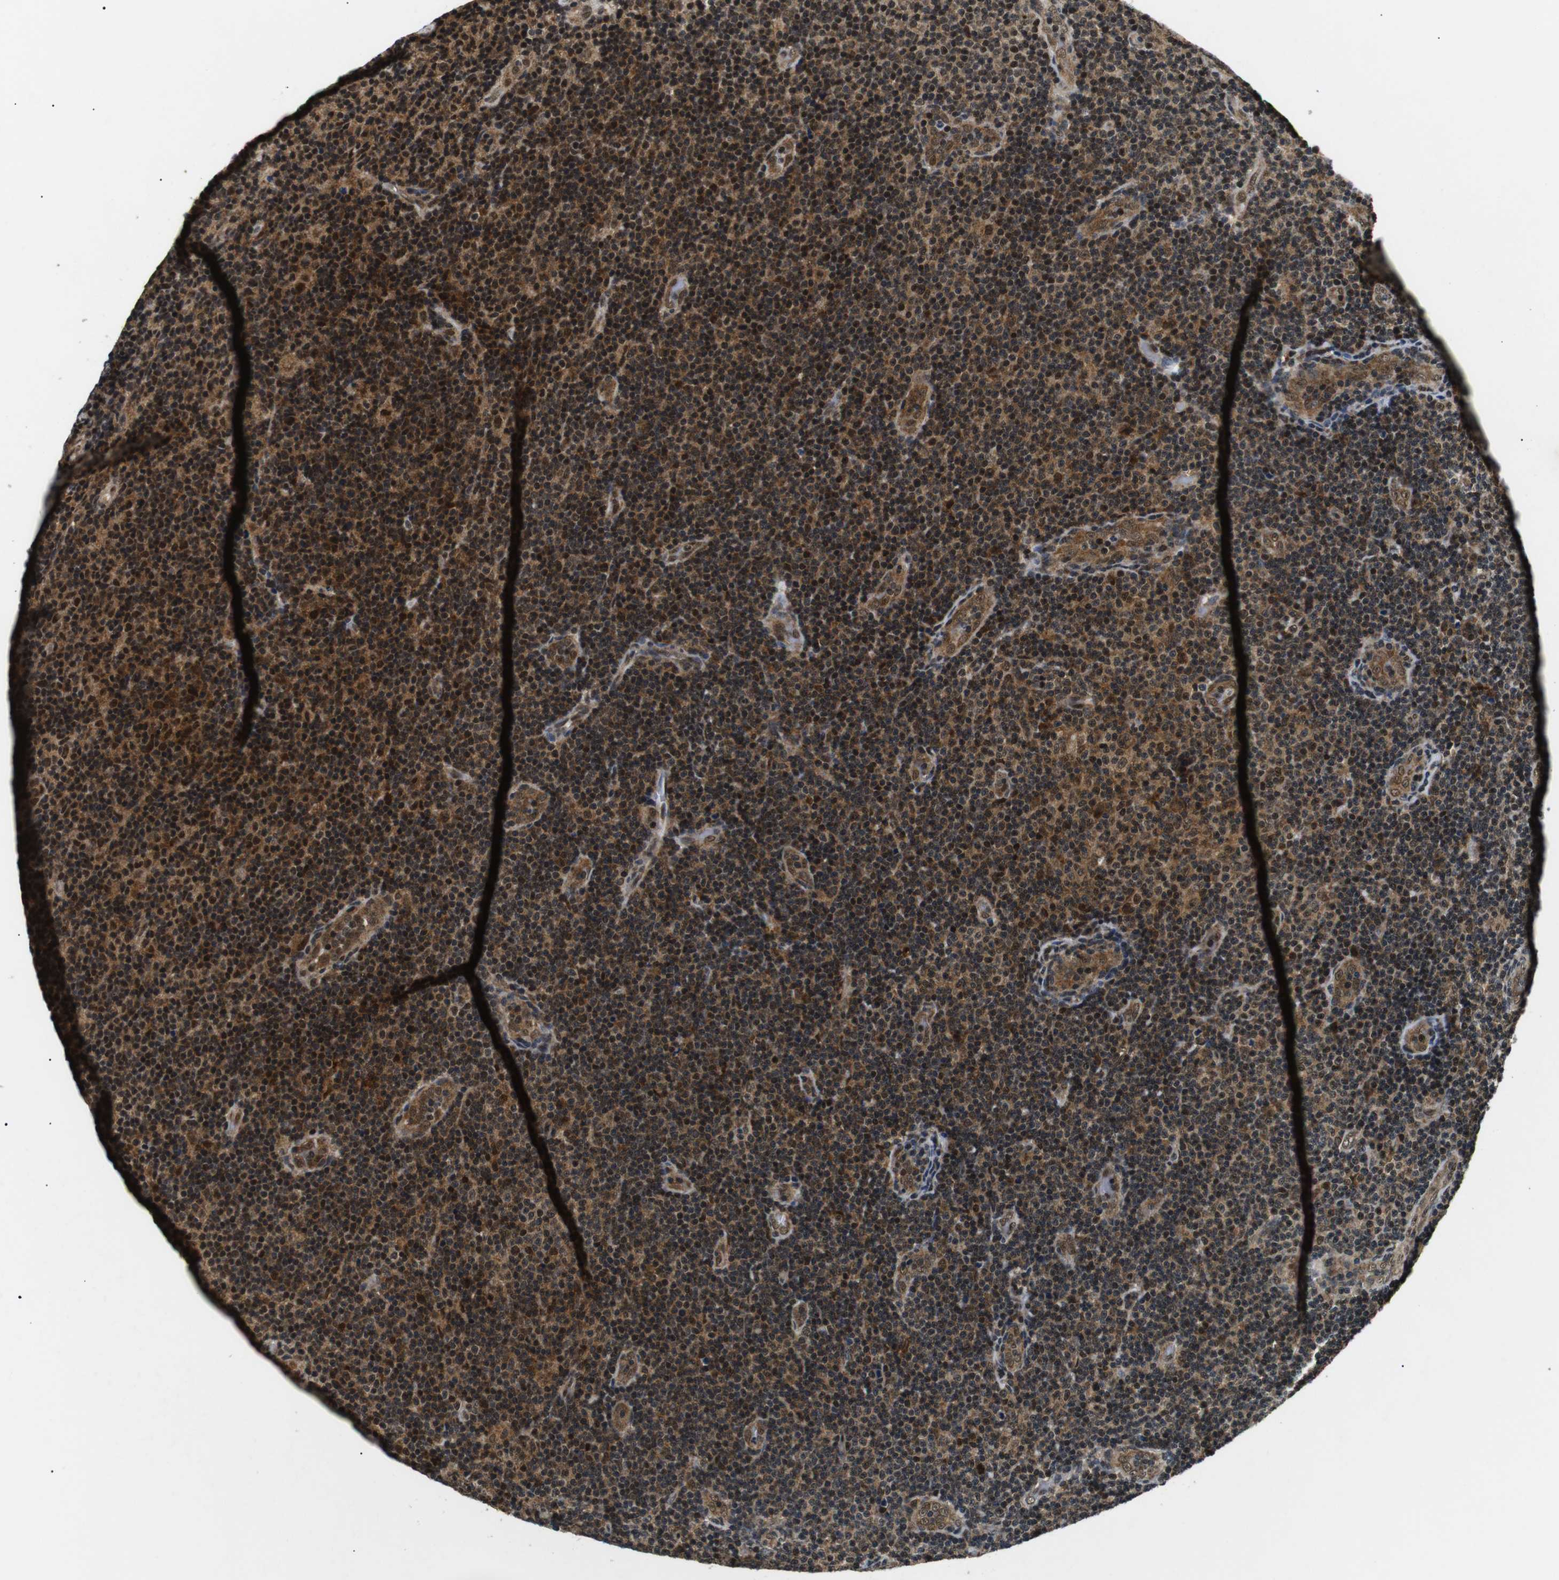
{"staining": {"intensity": "strong", "quantity": ">75%", "location": "cytoplasmic/membranous,nuclear"}, "tissue": "lymphoma", "cell_type": "Tumor cells", "image_type": "cancer", "snomed": [{"axis": "morphology", "description": "Malignant lymphoma, non-Hodgkin's type, Low grade"}, {"axis": "topography", "description": "Lymph node"}], "caption": "Strong cytoplasmic/membranous and nuclear expression is present in approximately >75% of tumor cells in malignant lymphoma, non-Hodgkin's type (low-grade).", "gene": "SKP1", "patient": {"sex": "male", "age": 83}}